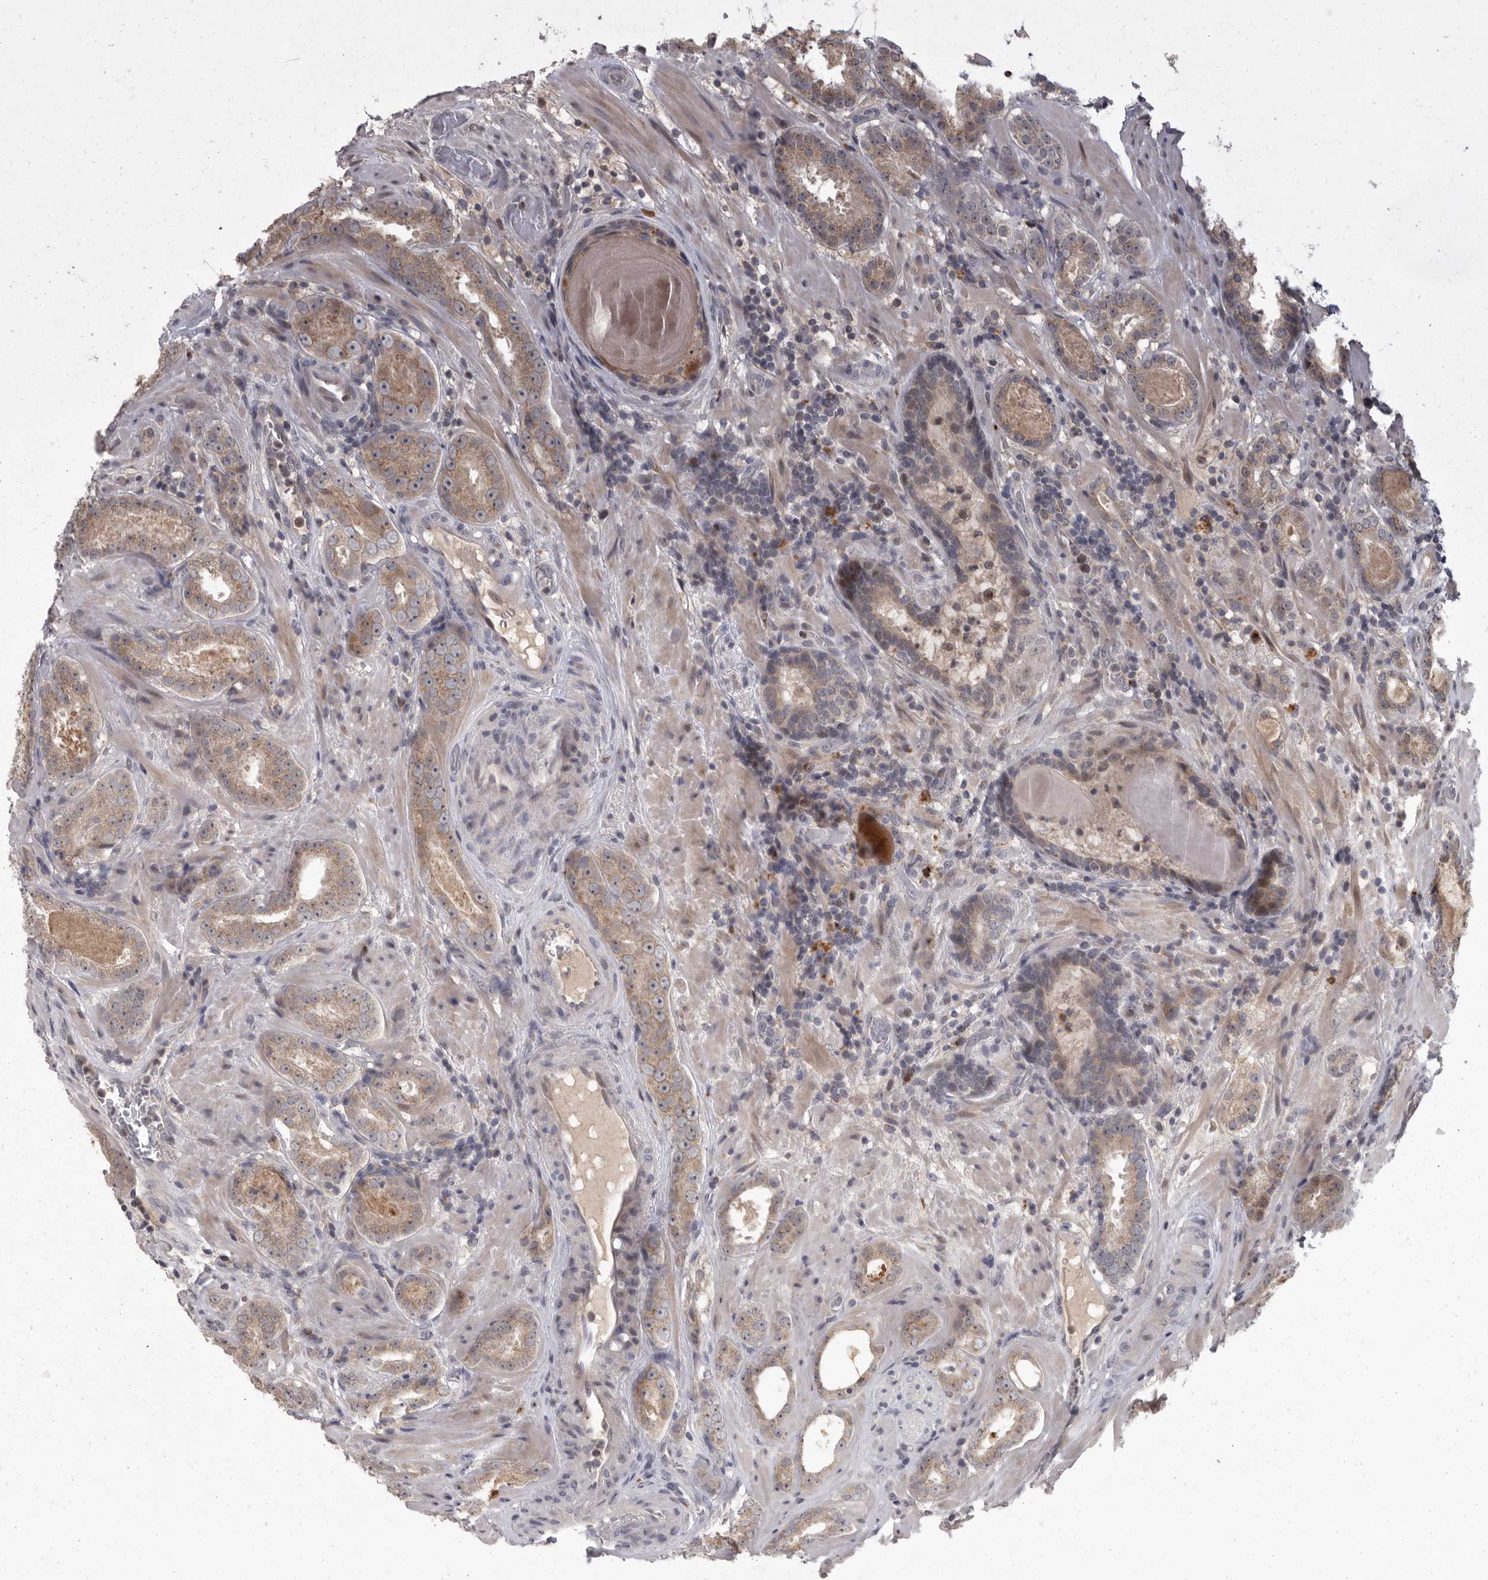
{"staining": {"intensity": "weak", "quantity": ">75%", "location": "cytoplasmic/membranous"}, "tissue": "prostate cancer", "cell_type": "Tumor cells", "image_type": "cancer", "snomed": [{"axis": "morphology", "description": "Adenocarcinoma, Low grade"}, {"axis": "topography", "description": "Prostate"}], "caption": "Protein analysis of adenocarcinoma (low-grade) (prostate) tissue shows weak cytoplasmic/membranous expression in approximately >75% of tumor cells. (DAB = brown stain, brightfield microscopy at high magnification).", "gene": "MAN2A1", "patient": {"sex": "male", "age": 69}}